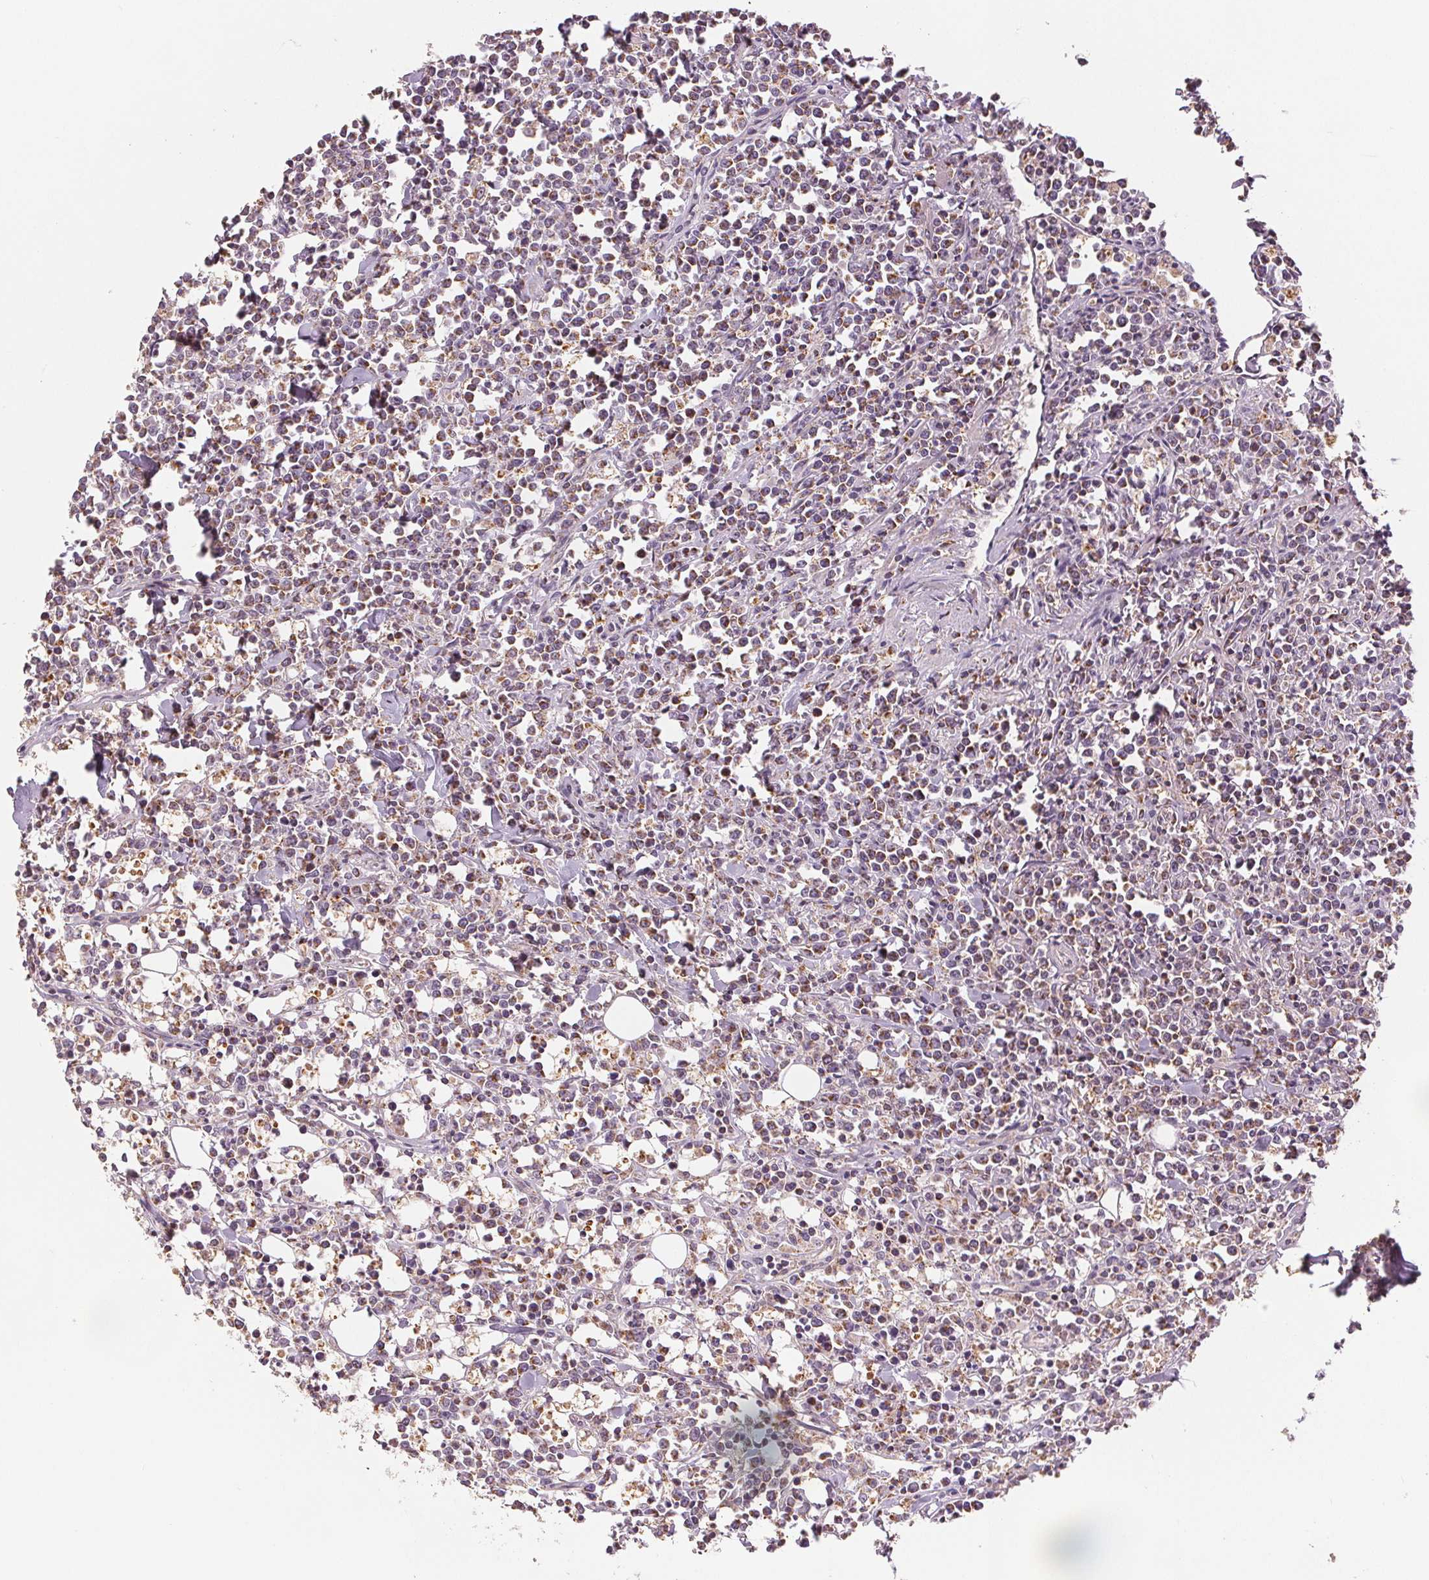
{"staining": {"intensity": "moderate", "quantity": "<25%", "location": "cytoplasmic/membranous"}, "tissue": "lymphoma", "cell_type": "Tumor cells", "image_type": "cancer", "snomed": [{"axis": "morphology", "description": "Malignant lymphoma, non-Hodgkin's type, High grade"}, {"axis": "topography", "description": "Small intestine"}], "caption": "Brown immunohistochemical staining in human malignant lymphoma, non-Hodgkin's type (high-grade) exhibits moderate cytoplasmic/membranous staining in approximately <25% of tumor cells. The staining is performed using DAB (3,3'-diaminobenzidine) brown chromogen to label protein expression. The nuclei are counter-stained blue using hematoxylin.", "gene": "SDHB", "patient": {"sex": "female", "age": 56}}